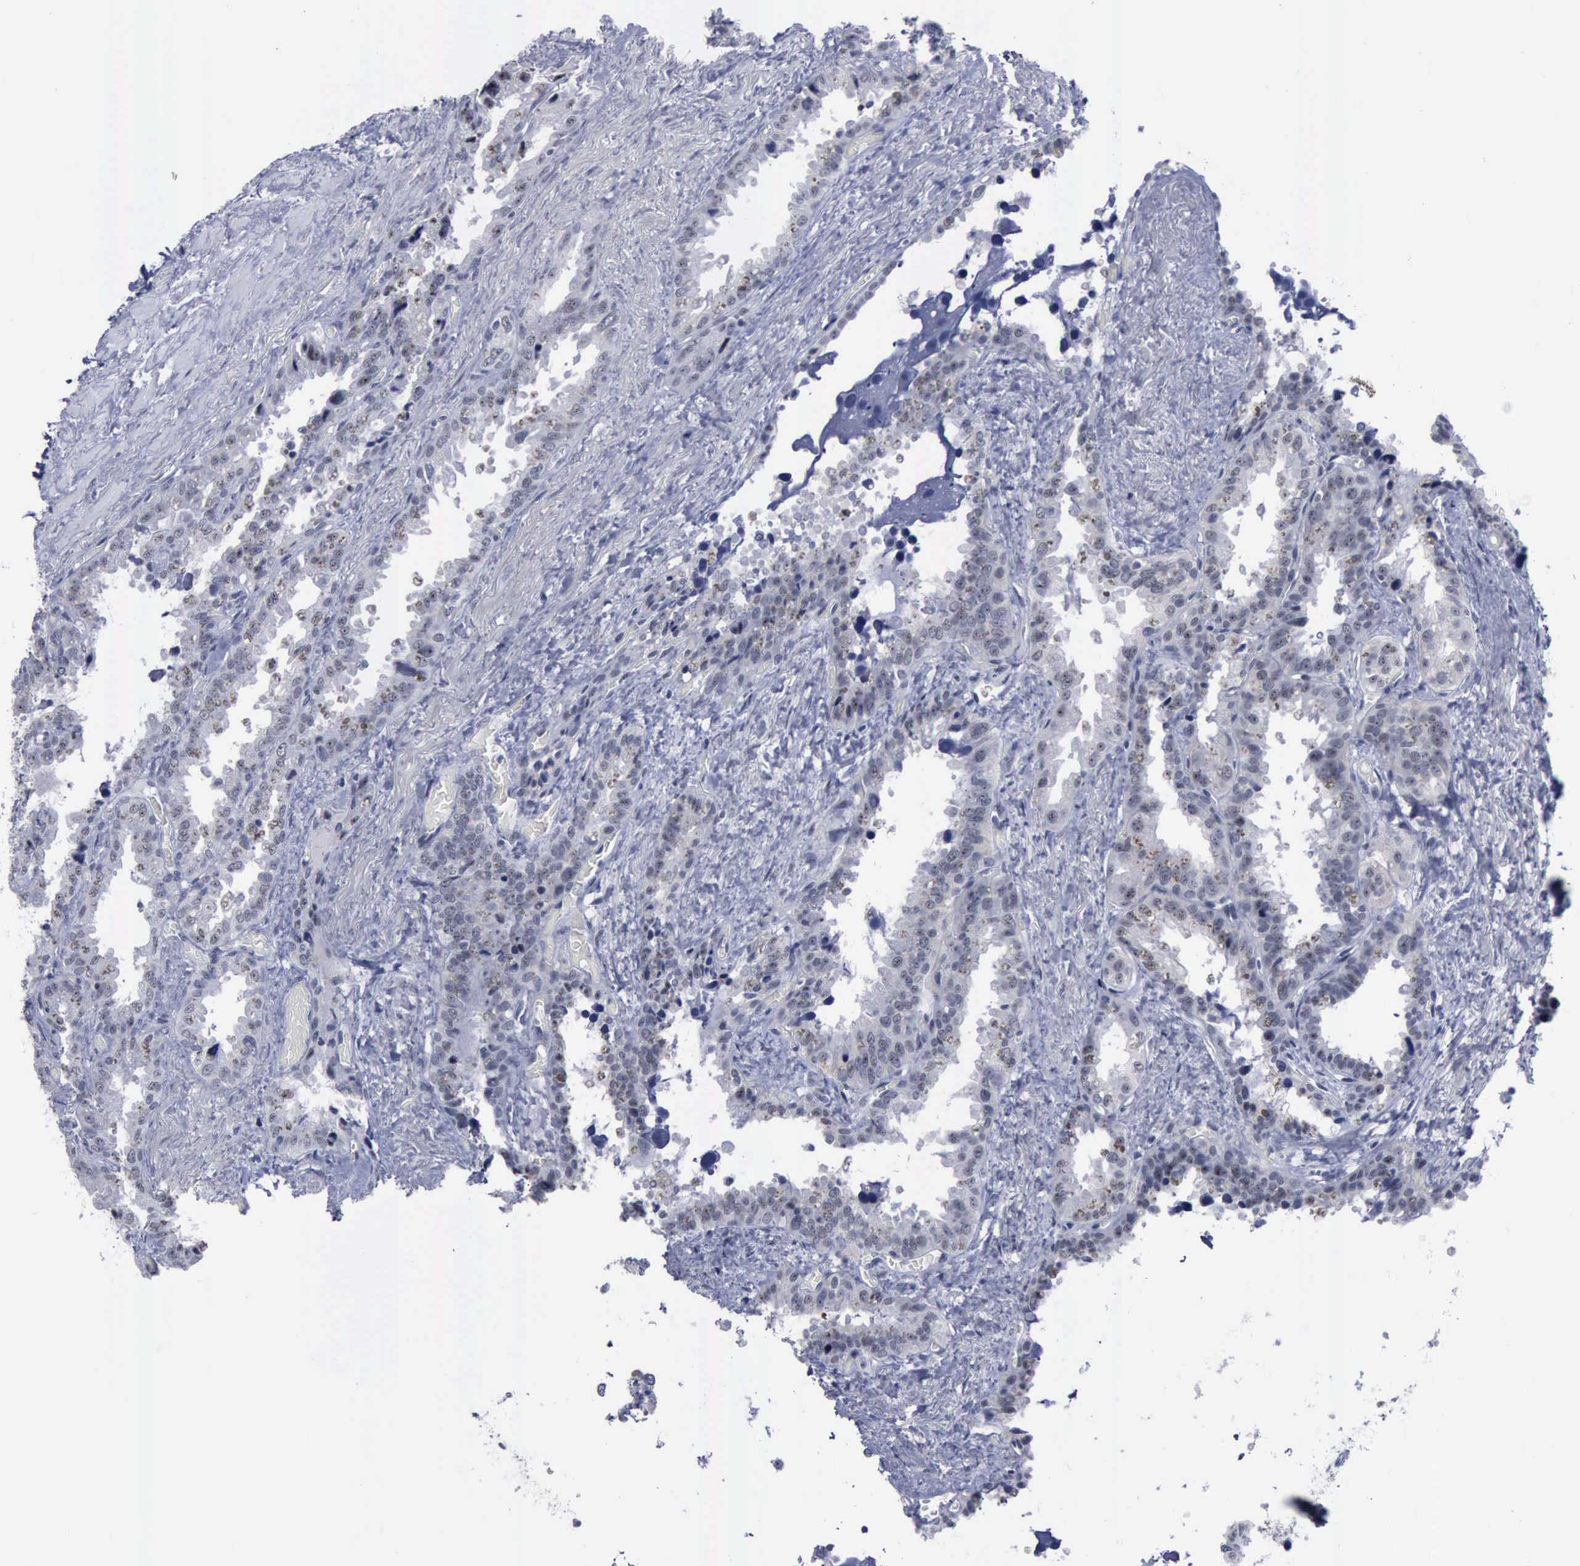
{"staining": {"intensity": "negative", "quantity": "none", "location": "none"}, "tissue": "seminal vesicle", "cell_type": "Glandular cells", "image_type": "normal", "snomed": [{"axis": "morphology", "description": "Normal tissue, NOS"}, {"axis": "topography", "description": "Prostate"}, {"axis": "topography", "description": "Seminal veicle"}], "caption": "The micrograph exhibits no significant staining in glandular cells of seminal vesicle.", "gene": "BRD1", "patient": {"sex": "male", "age": 63}}